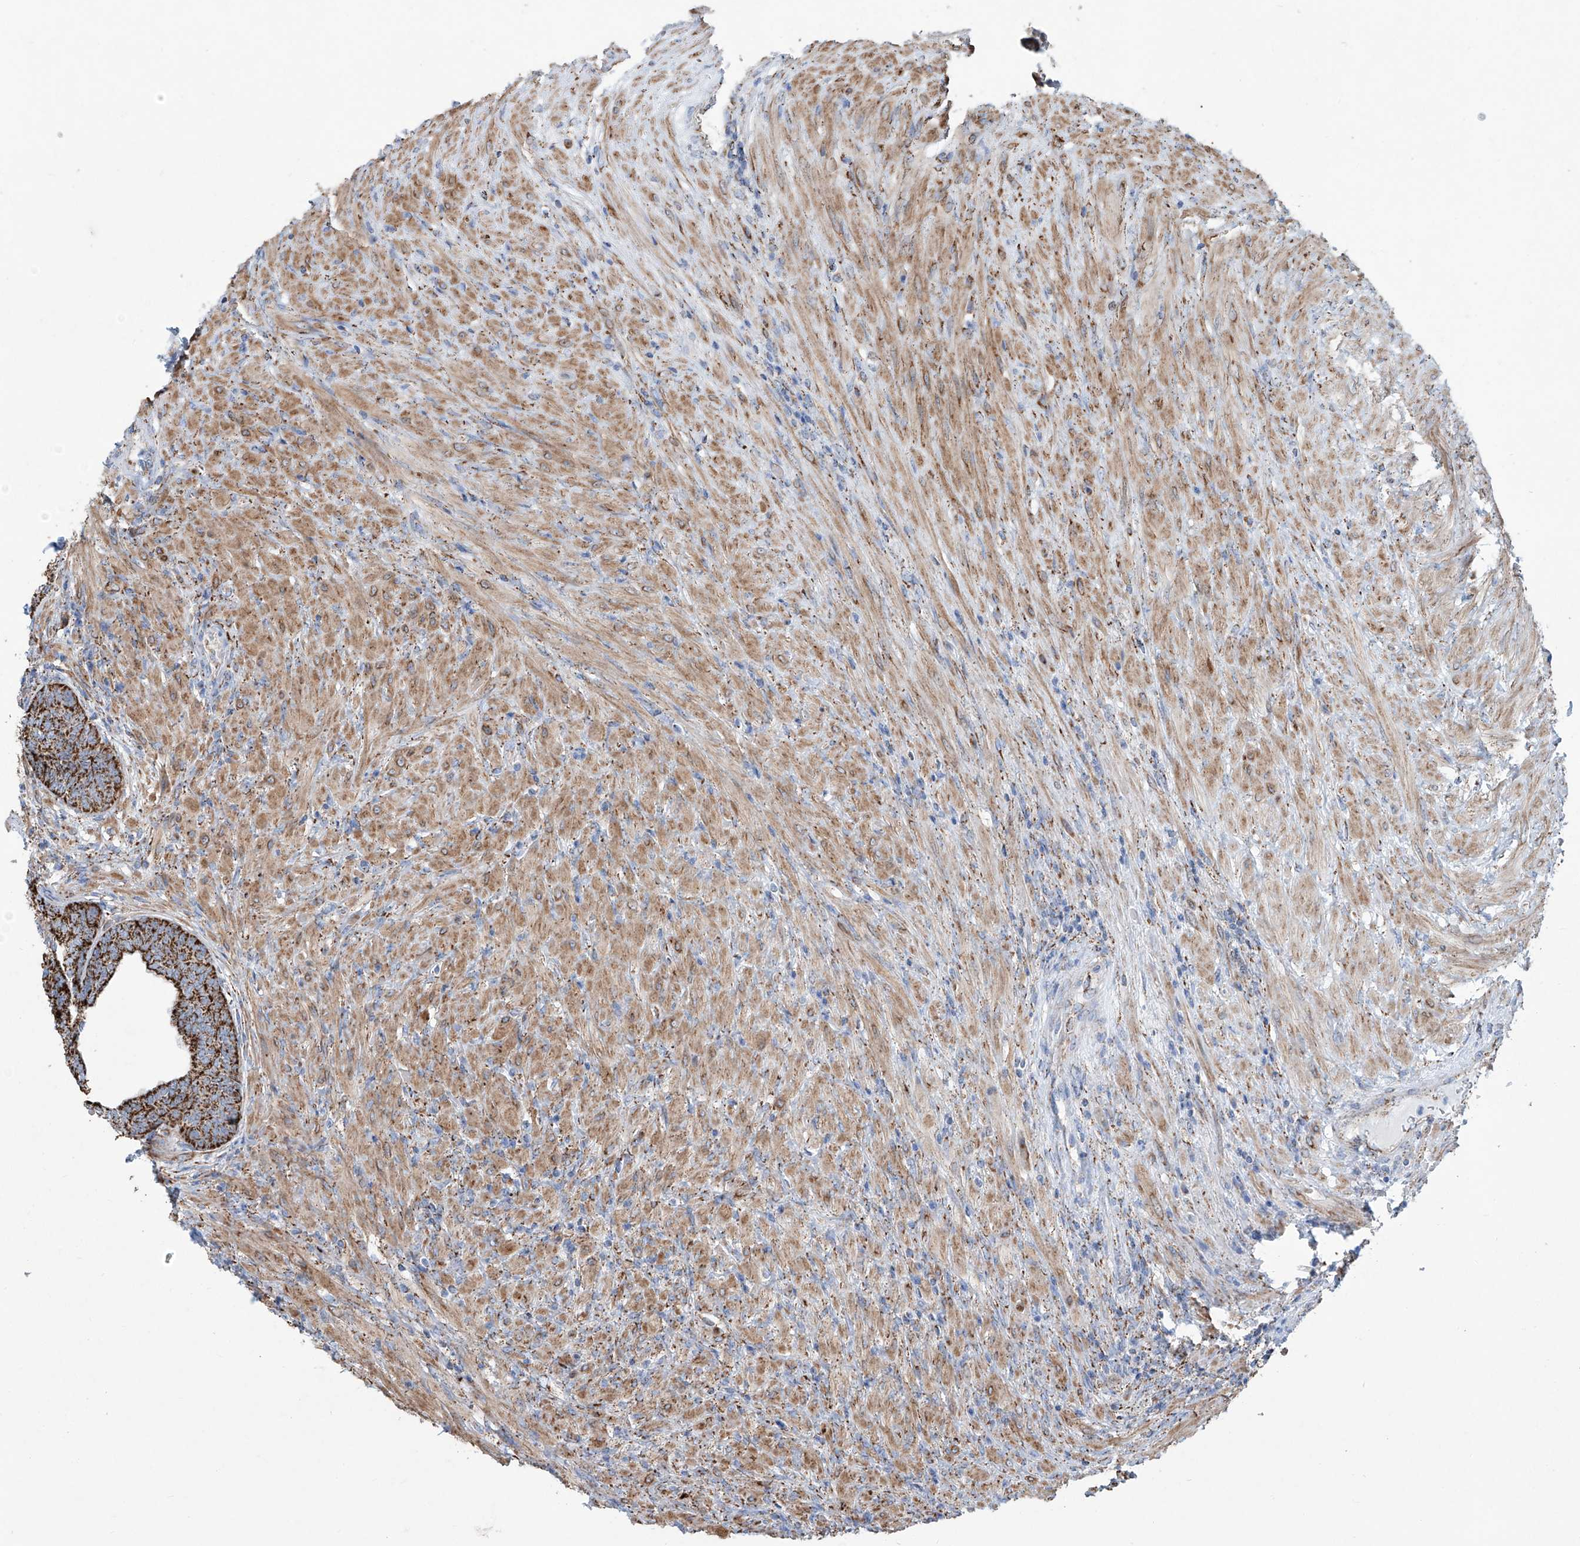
{"staining": {"intensity": "strong", "quantity": ">75%", "location": "cytoplasmic/membranous"}, "tissue": "prostate", "cell_type": "Glandular cells", "image_type": "normal", "snomed": [{"axis": "morphology", "description": "Normal tissue, NOS"}, {"axis": "topography", "description": "Prostate"}], "caption": "A high amount of strong cytoplasmic/membranous positivity is appreciated in approximately >75% of glandular cells in normal prostate. (DAB IHC, brown staining for protein, blue staining for nuclei).", "gene": "ALDH6A1", "patient": {"sex": "male", "age": 76}}